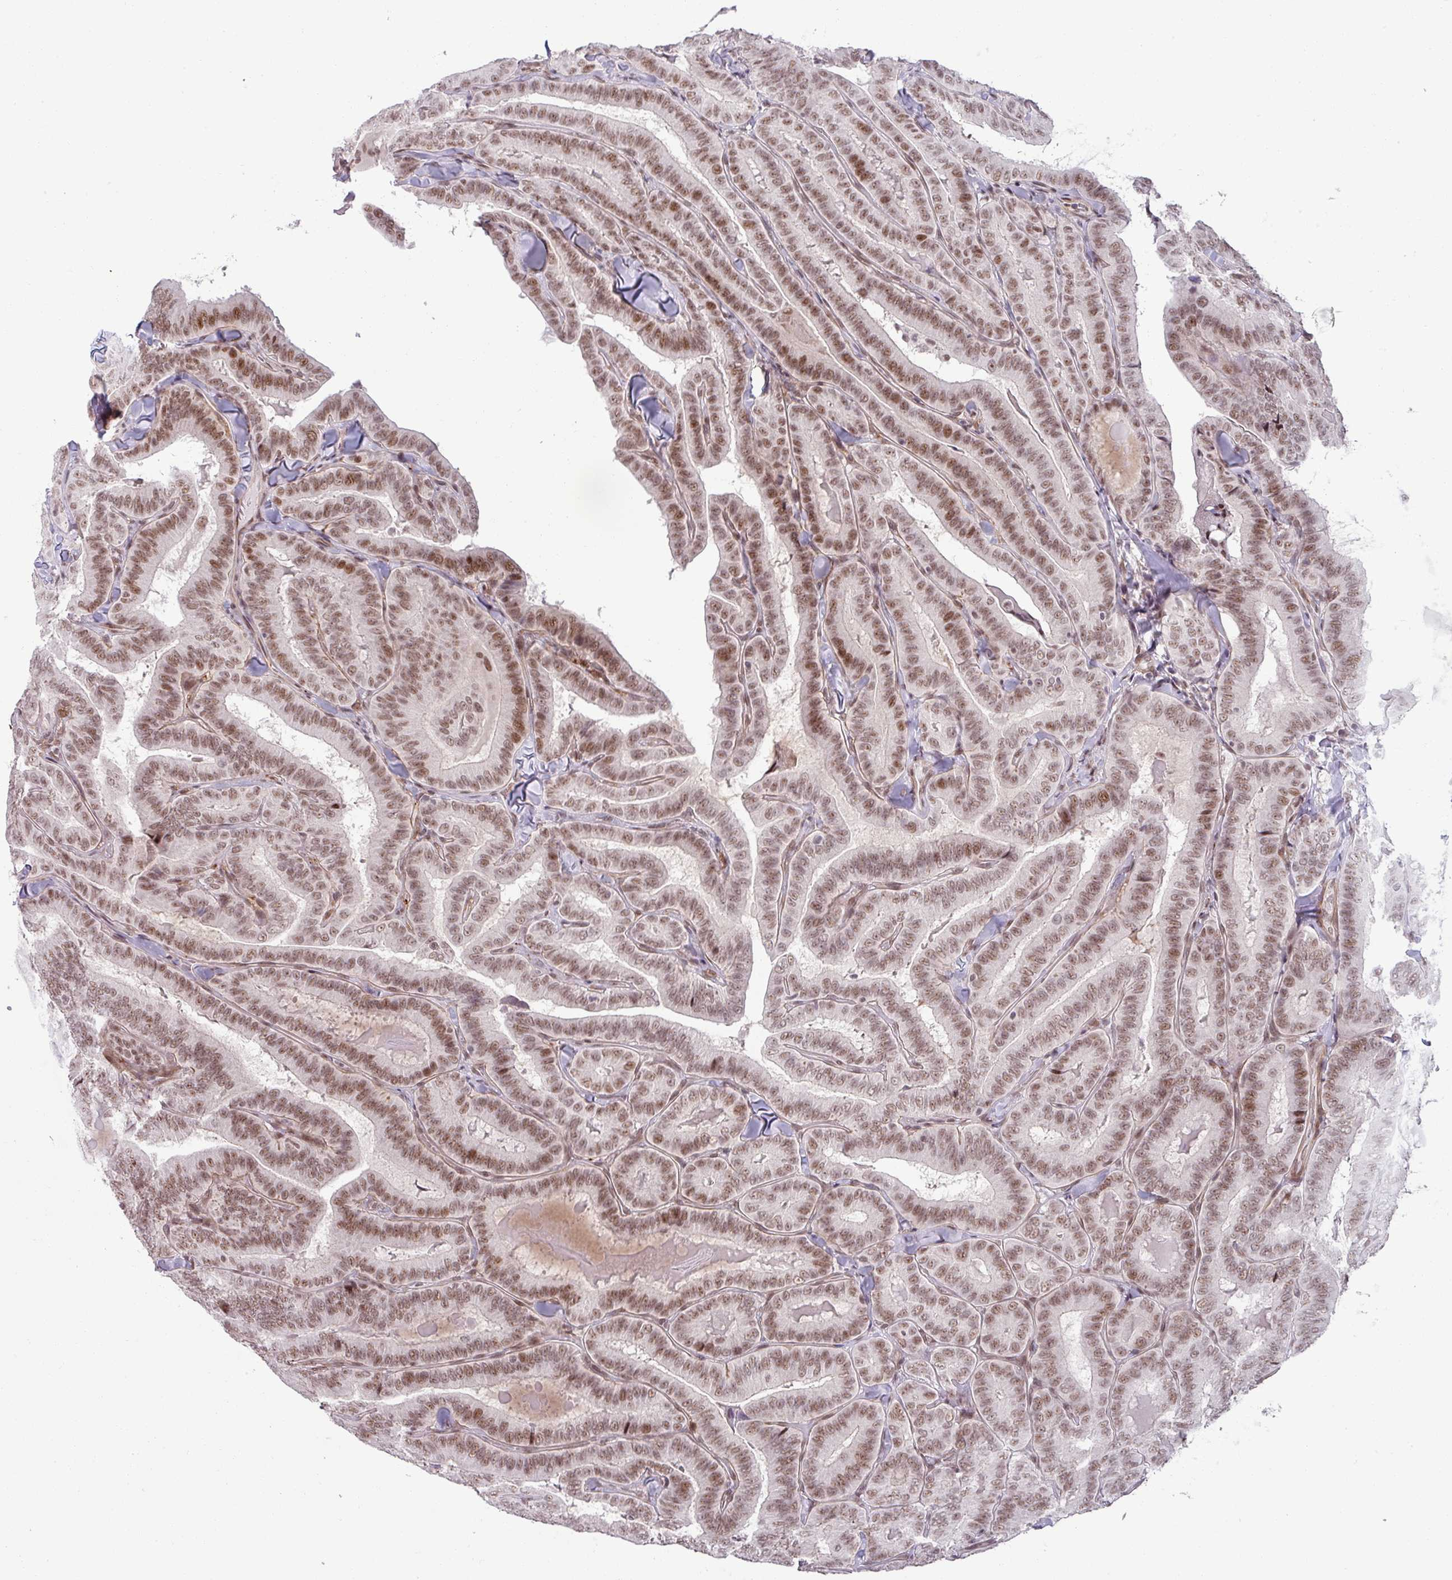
{"staining": {"intensity": "moderate", "quantity": ">75%", "location": "nuclear"}, "tissue": "thyroid cancer", "cell_type": "Tumor cells", "image_type": "cancer", "snomed": [{"axis": "morphology", "description": "Papillary adenocarcinoma, NOS"}, {"axis": "topography", "description": "Thyroid gland"}], "caption": "Immunohistochemical staining of thyroid cancer (papillary adenocarcinoma) exhibits moderate nuclear protein expression in approximately >75% of tumor cells.", "gene": "PTPN20", "patient": {"sex": "male", "age": 61}}